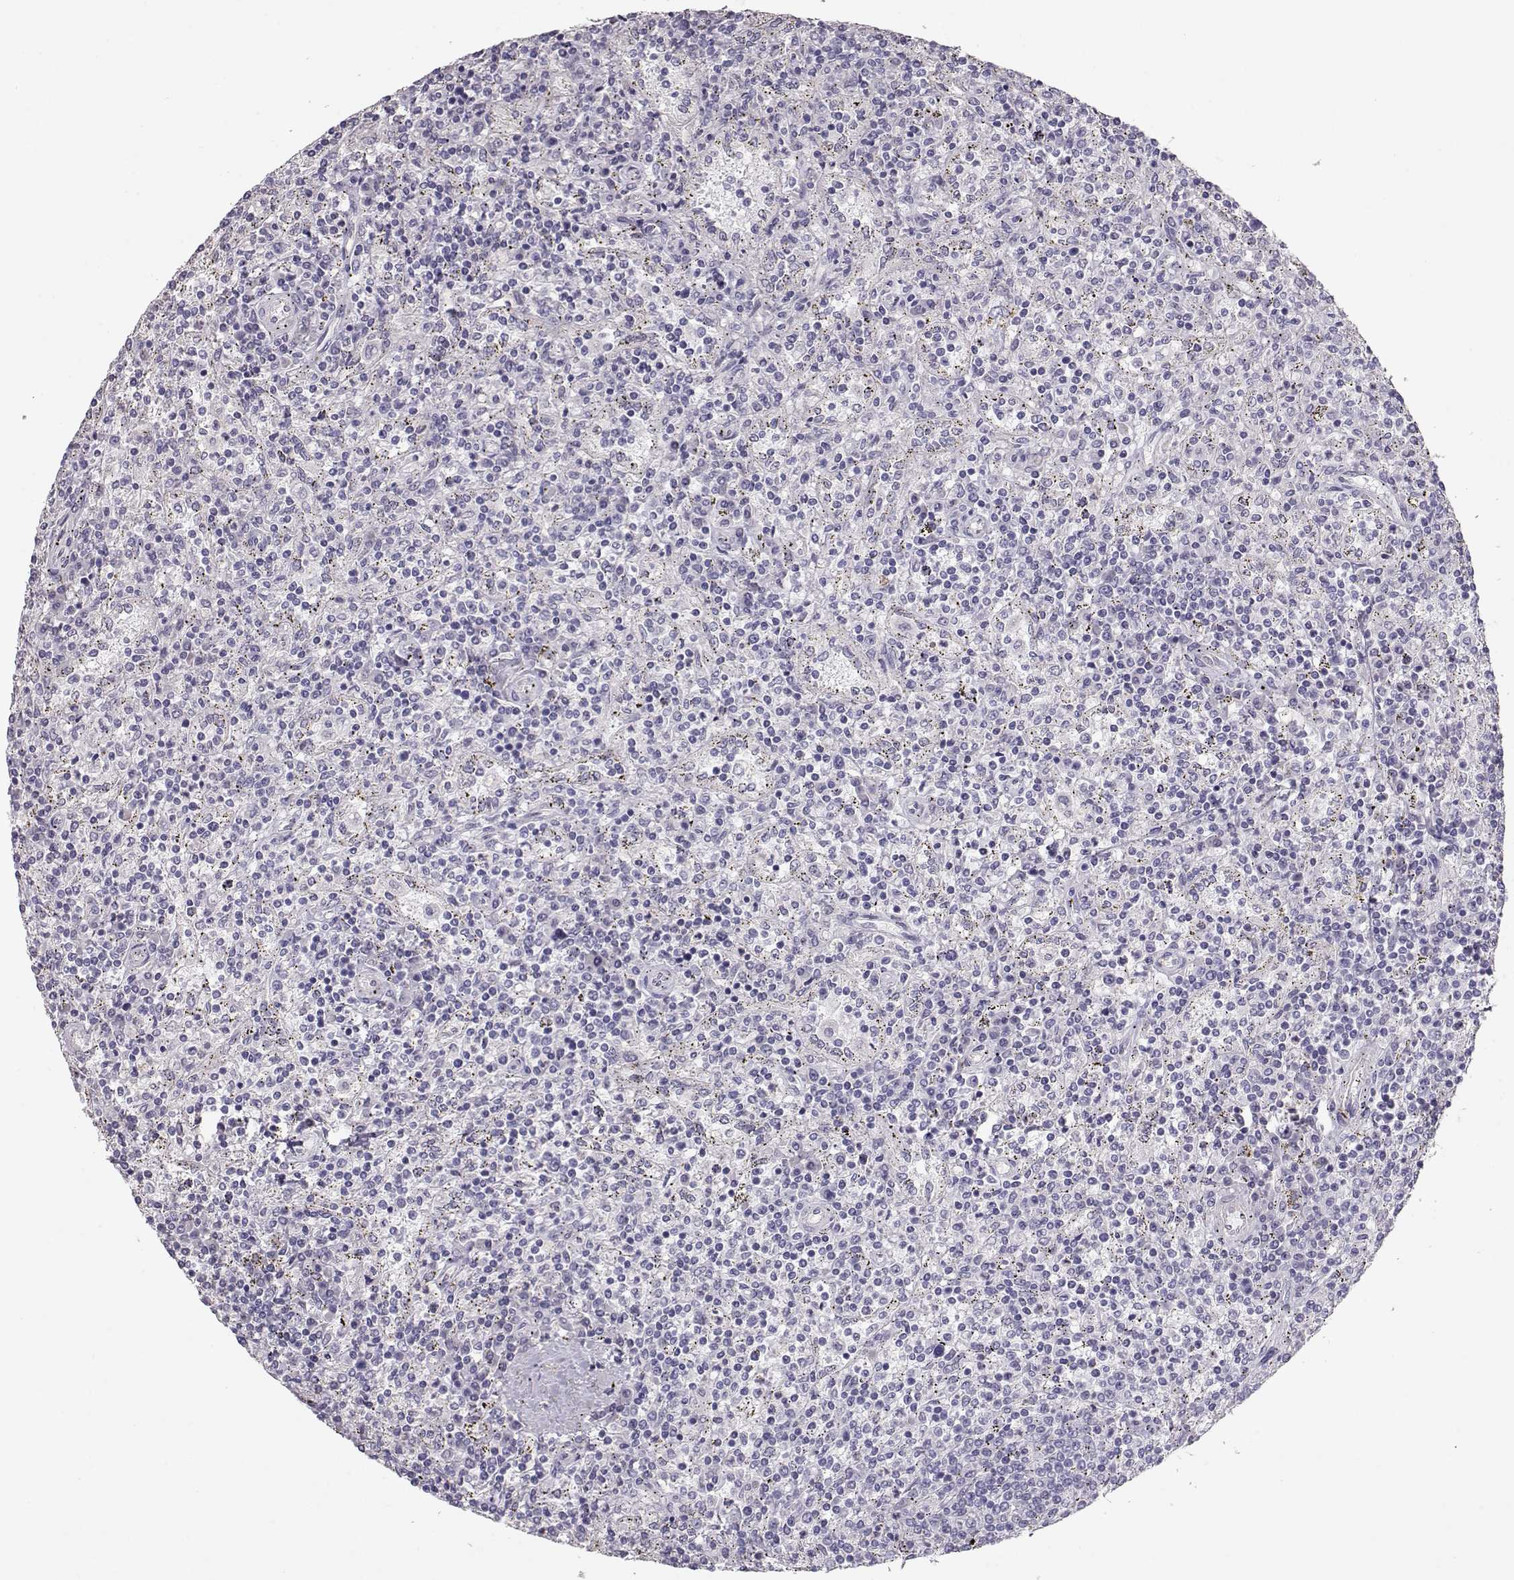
{"staining": {"intensity": "negative", "quantity": "none", "location": "none"}, "tissue": "lymphoma", "cell_type": "Tumor cells", "image_type": "cancer", "snomed": [{"axis": "morphology", "description": "Malignant lymphoma, non-Hodgkin's type, Low grade"}, {"axis": "topography", "description": "Spleen"}], "caption": "Tumor cells are negative for protein expression in human lymphoma.", "gene": "SLC18A1", "patient": {"sex": "male", "age": 62}}